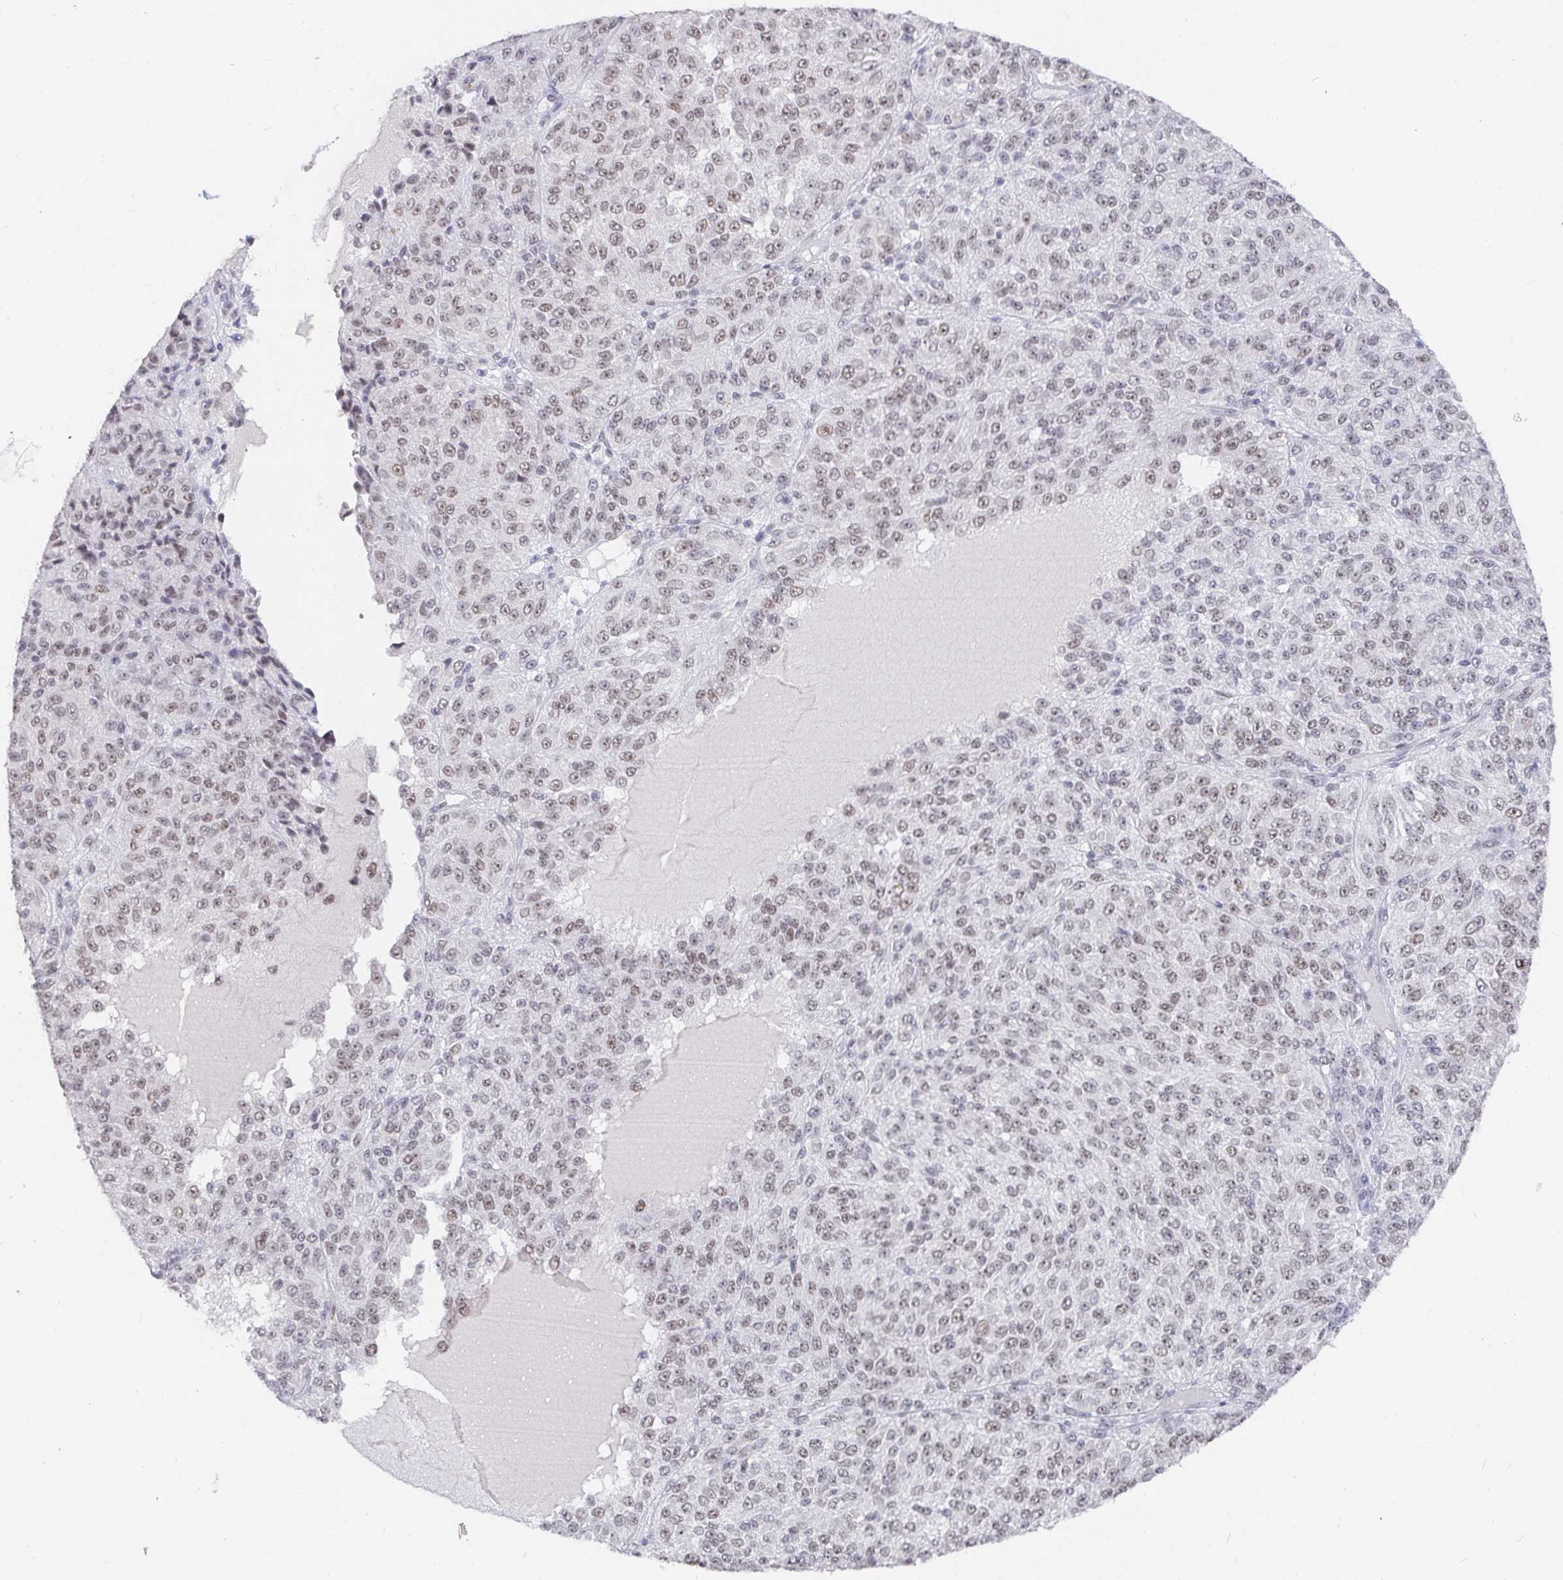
{"staining": {"intensity": "weak", "quantity": ">75%", "location": "nuclear"}, "tissue": "melanoma", "cell_type": "Tumor cells", "image_type": "cancer", "snomed": [{"axis": "morphology", "description": "Malignant melanoma, Metastatic site"}, {"axis": "topography", "description": "Brain"}], "caption": "This photomicrograph displays IHC staining of melanoma, with low weak nuclear positivity in about >75% of tumor cells.", "gene": "RCOR1", "patient": {"sex": "female", "age": 56}}